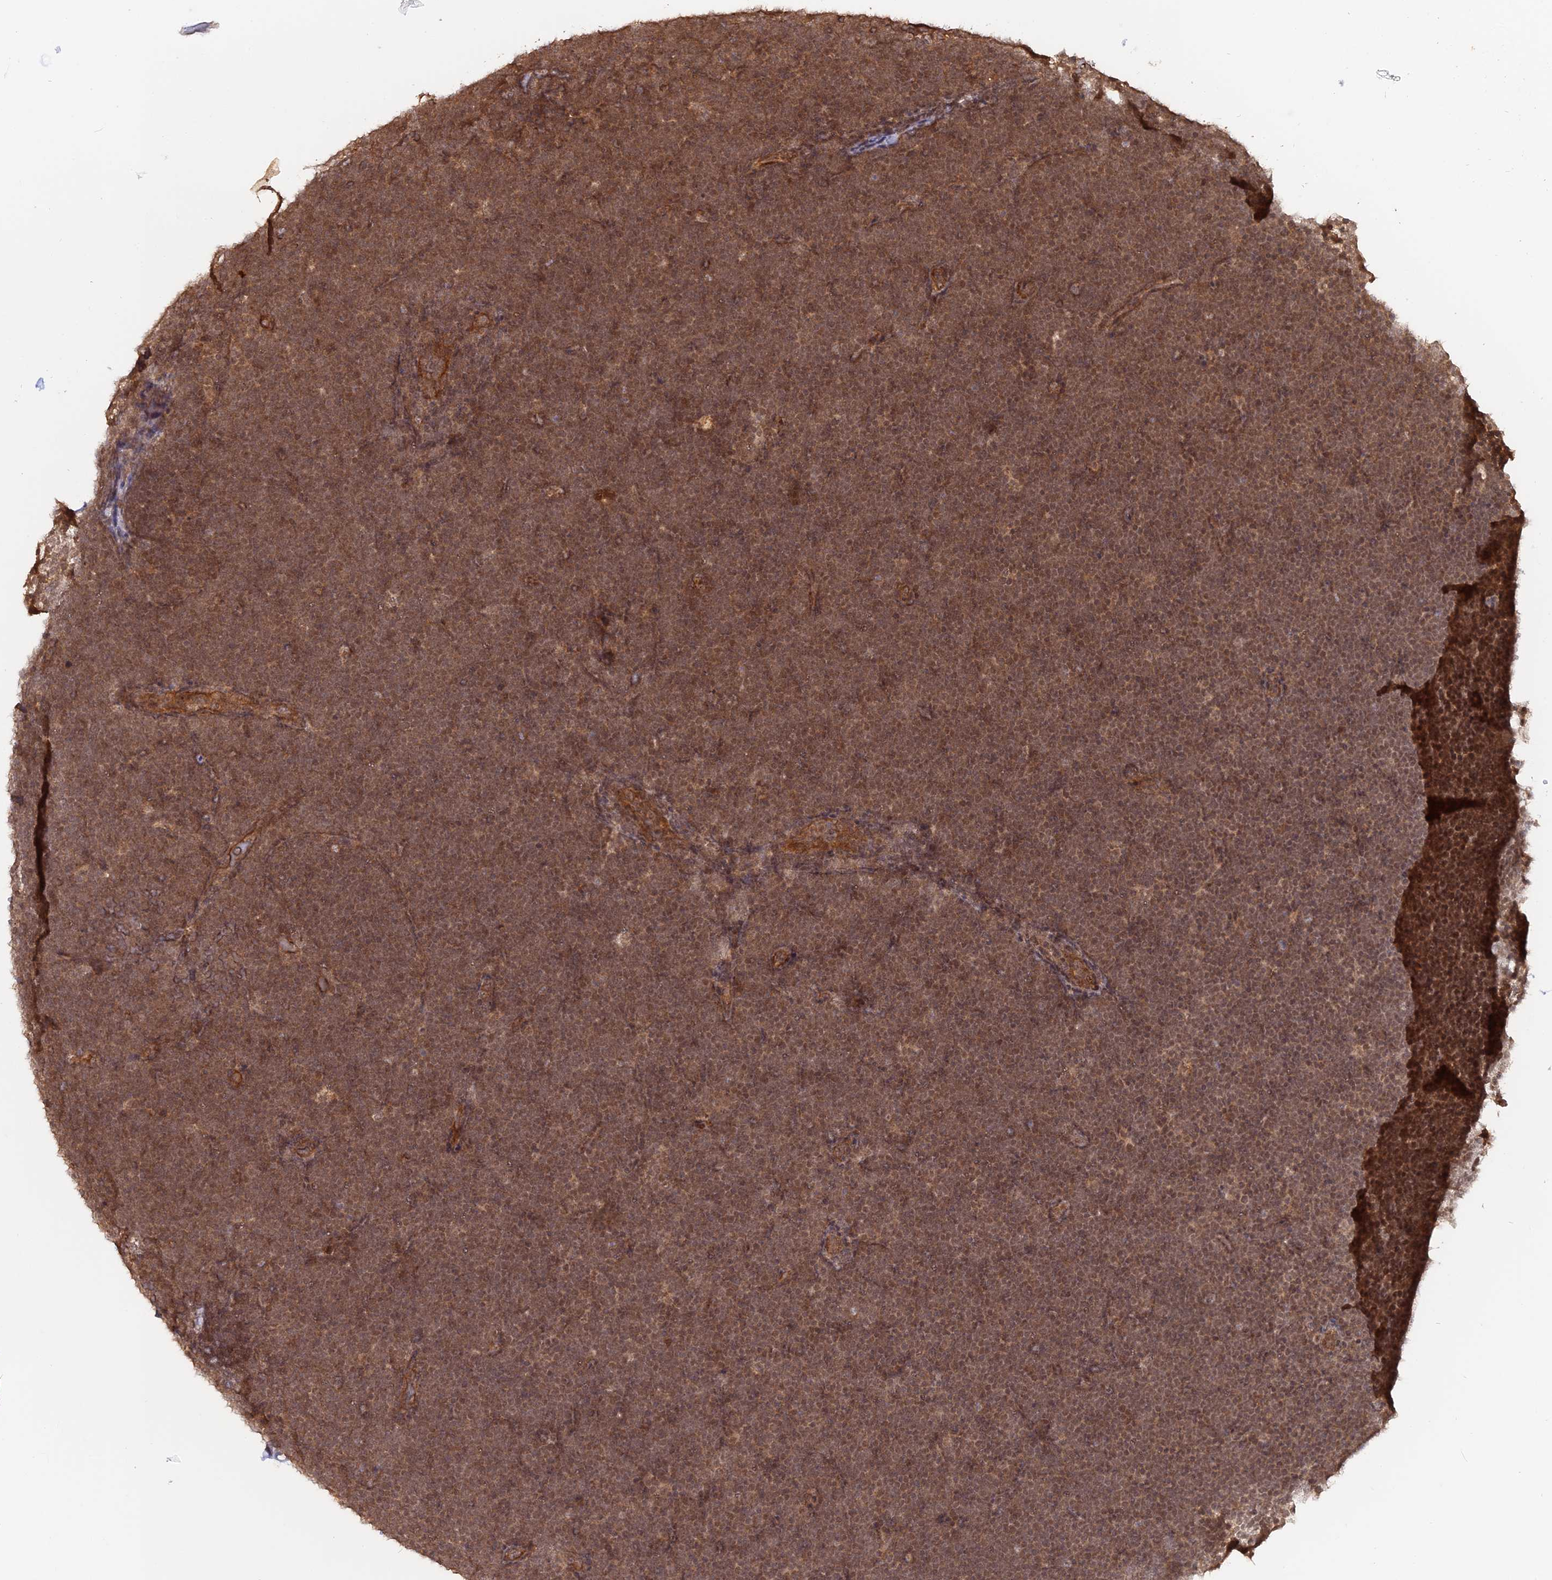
{"staining": {"intensity": "weak", "quantity": ">75%", "location": "nuclear"}, "tissue": "lymphoma", "cell_type": "Tumor cells", "image_type": "cancer", "snomed": [{"axis": "morphology", "description": "Malignant lymphoma, non-Hodgkin's type, High grade"}, {"axis": "topography", "description": "Lymph node"}], "caption": "An image of lymphoma stained for a protein demonstrates weak nuclear brown staining in tumor cells.", "gene": "CCDC174", "patient": {"sex": "male", "age": 13}}